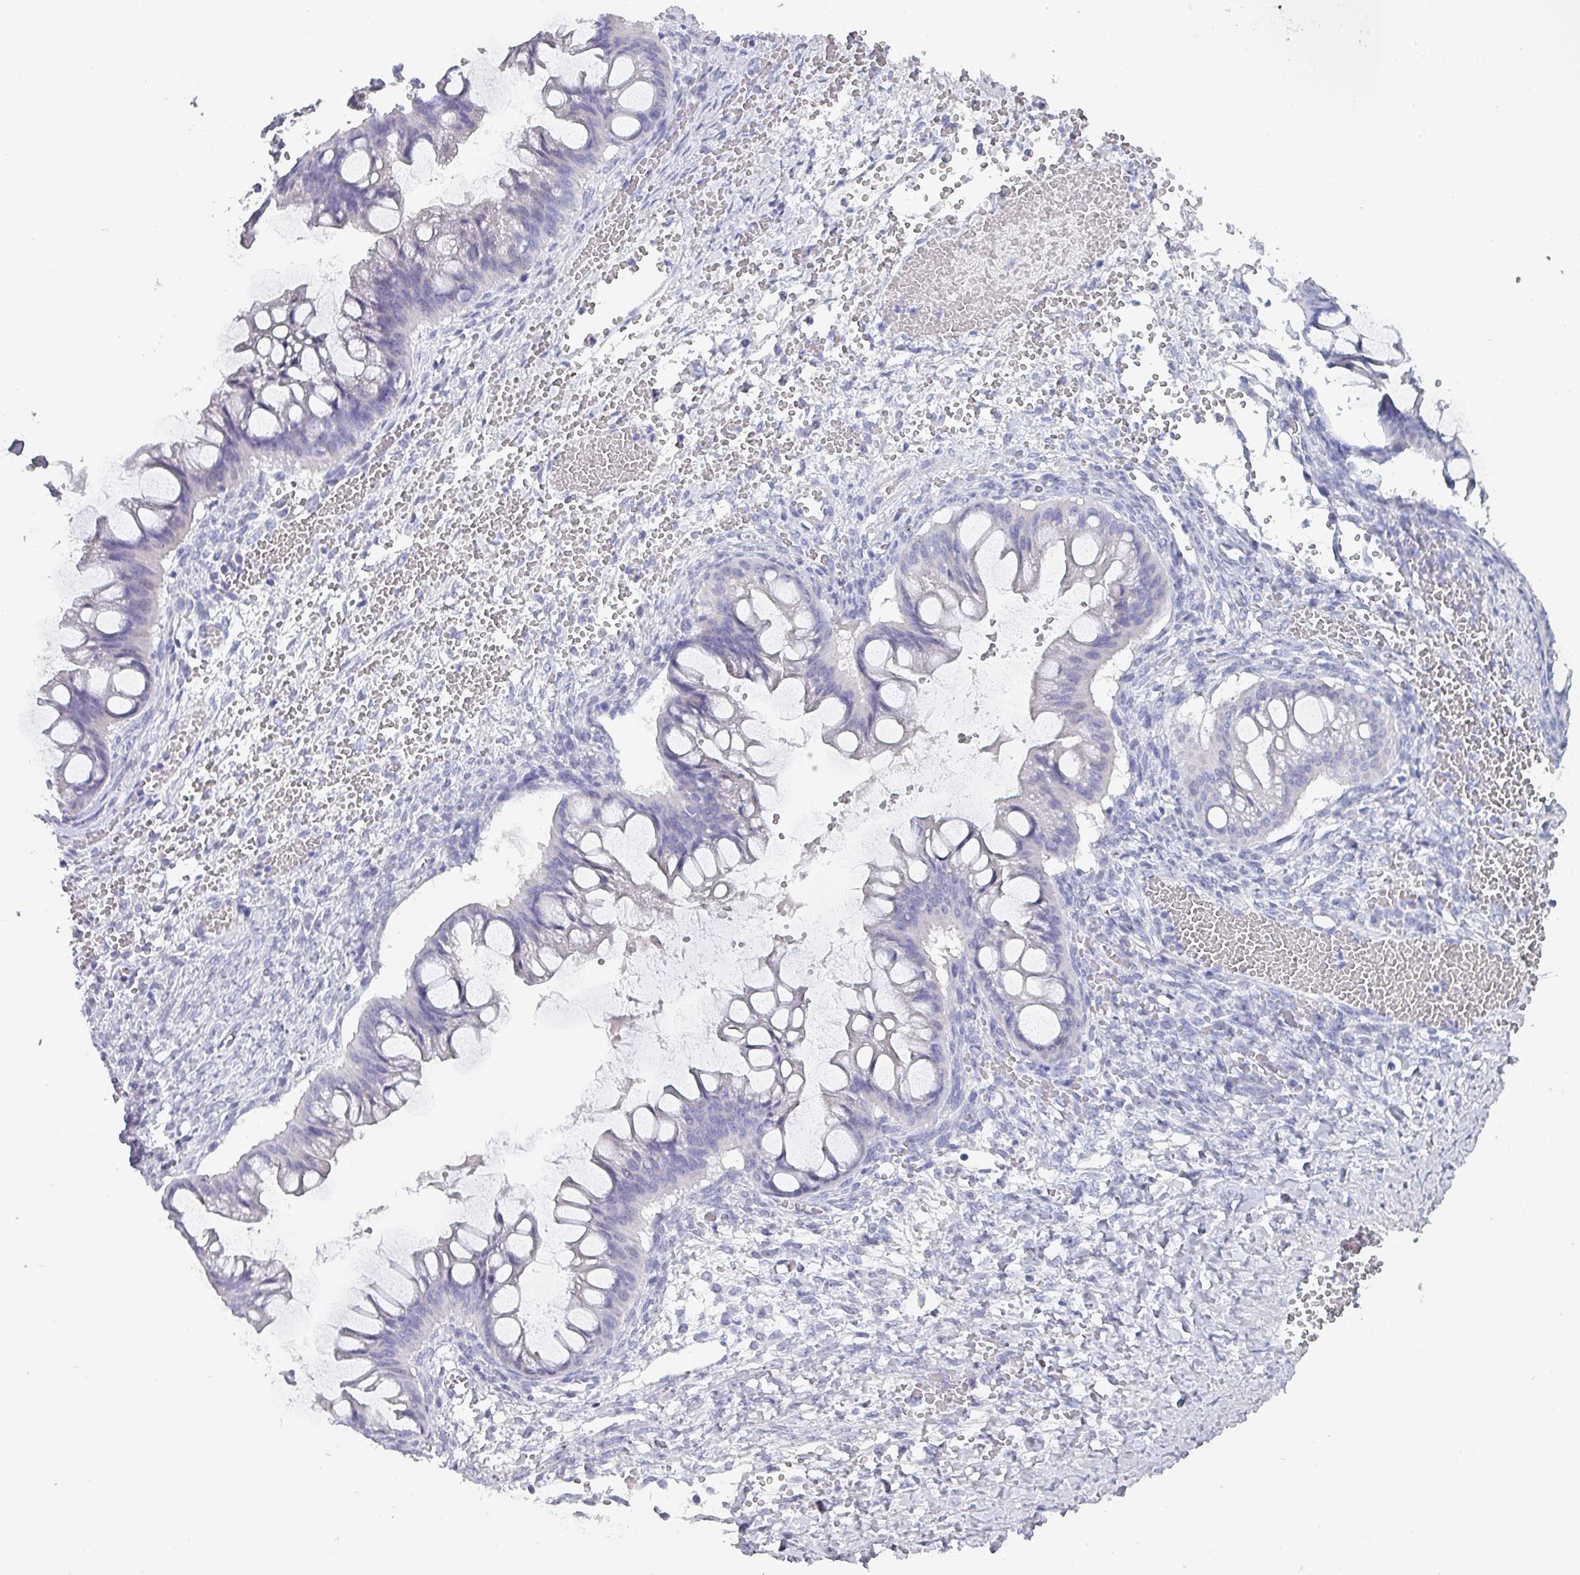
{"staining": {"intensity": "negative", "quantity": "none", "location": "none"}, "tissue": "ovarian cancer", "cell_type": "Tumor cells", "image_type": "cancer", "snomed": [{"axis": "morphology", "description": "Cystadenocarcinoma, mucinous, NOS"}, {"axis": "topography", "description": "Ovary"}], "caption": "Micrograph shows no significant protein positivity in tumor cells of mucinous cystadenocarcinoma (ovarian). (Brightfield microscopy of DAB (3,3'-diaminobenzidine) immunohistochemistry (IHC) at high magnification).", "gene": "INS-IGF2", "patient": {"sex": "female", "age": 73}}